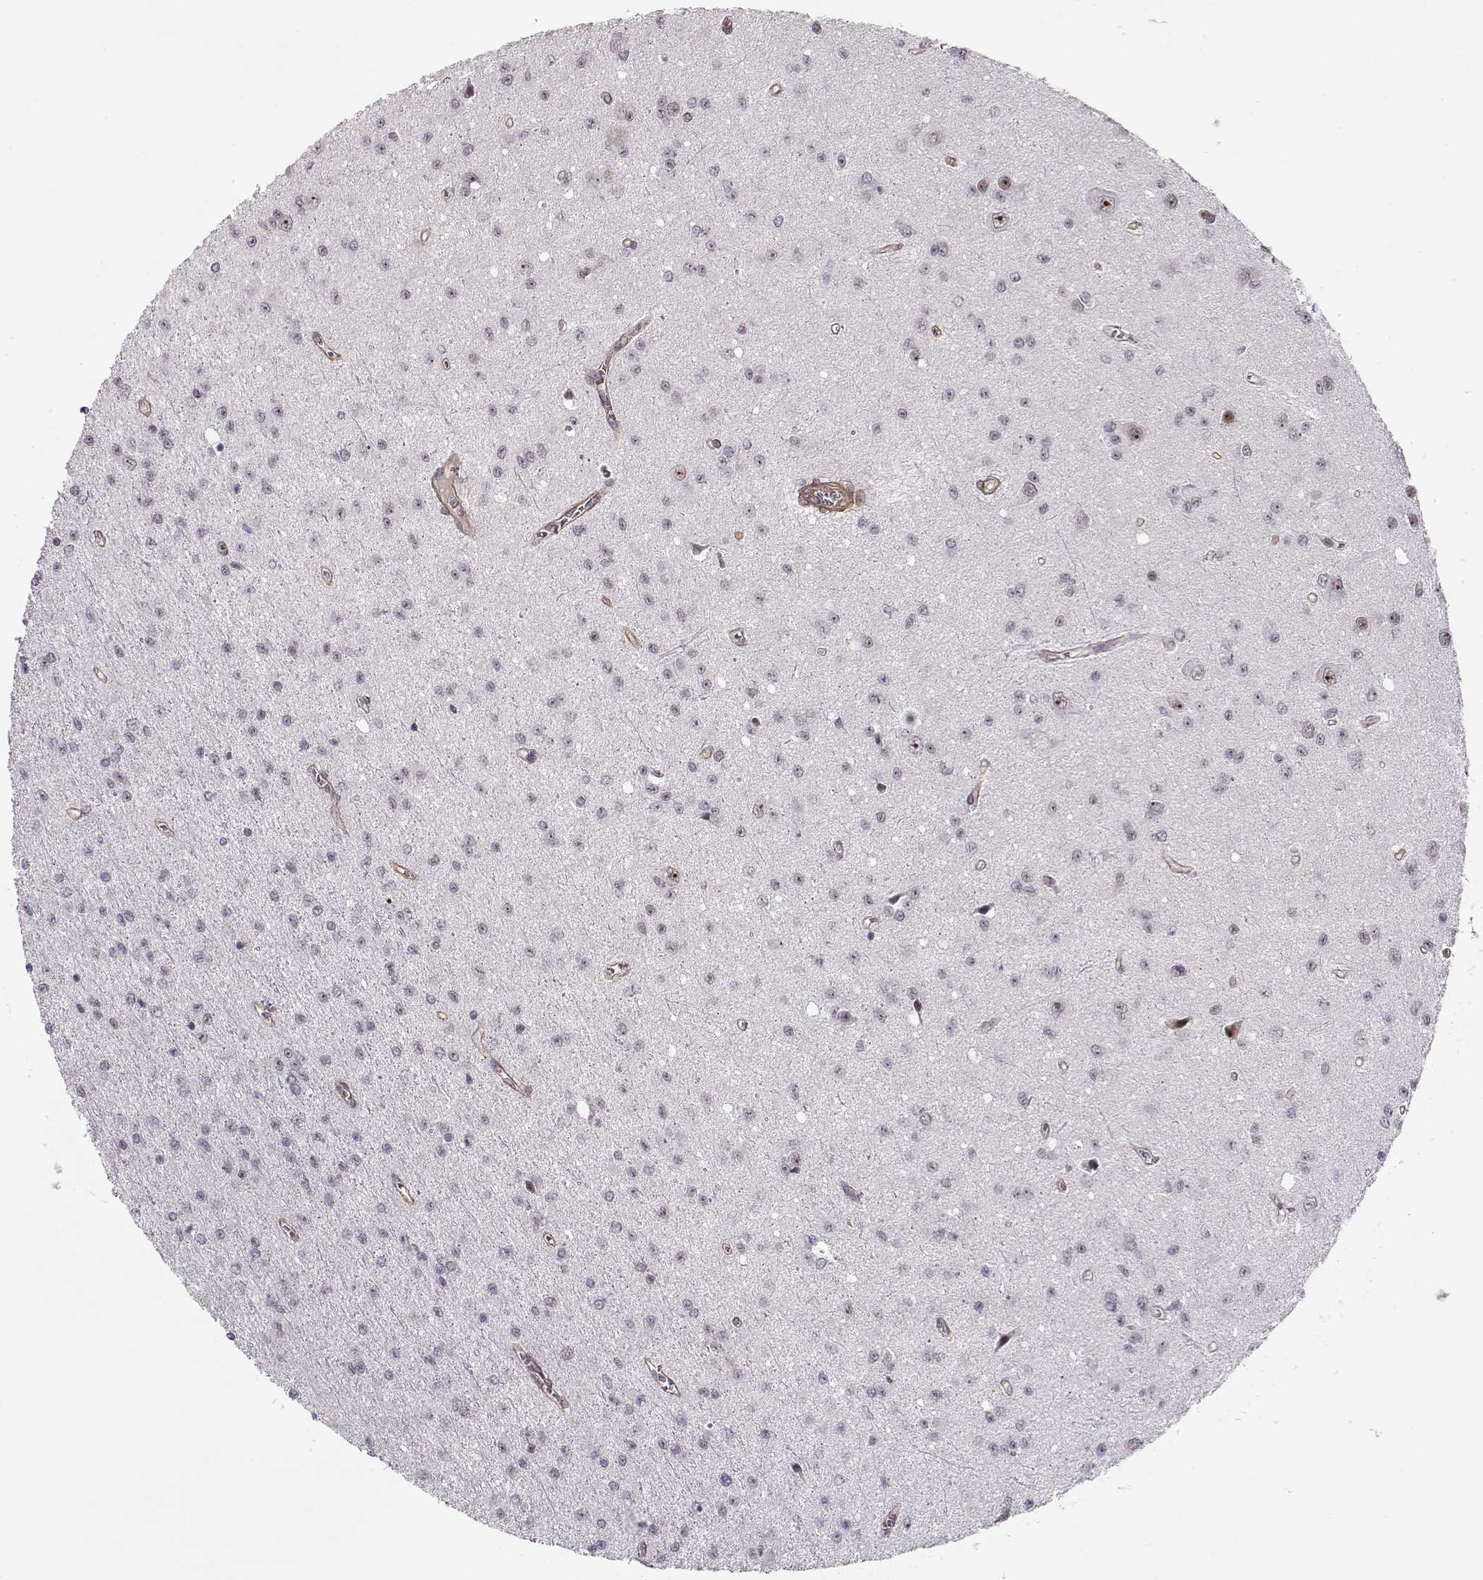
{"staining": {"intensity": "negative", "quantity": "none", "location": "none"}, "tissue": "glioma", "cell_type": "Tumor cells", "image_type": "cancer", "snomed": [{"axis": "morphology", "description": "Glioma, malignant, Low grade"}, {"axis": "topography", "description": "Brain"}], "caption": "The photomicrograph displays no significant expression in tumor cells of glioma.", "gene": "CIR1", "patient": {"sex": "female", "age": 45}}